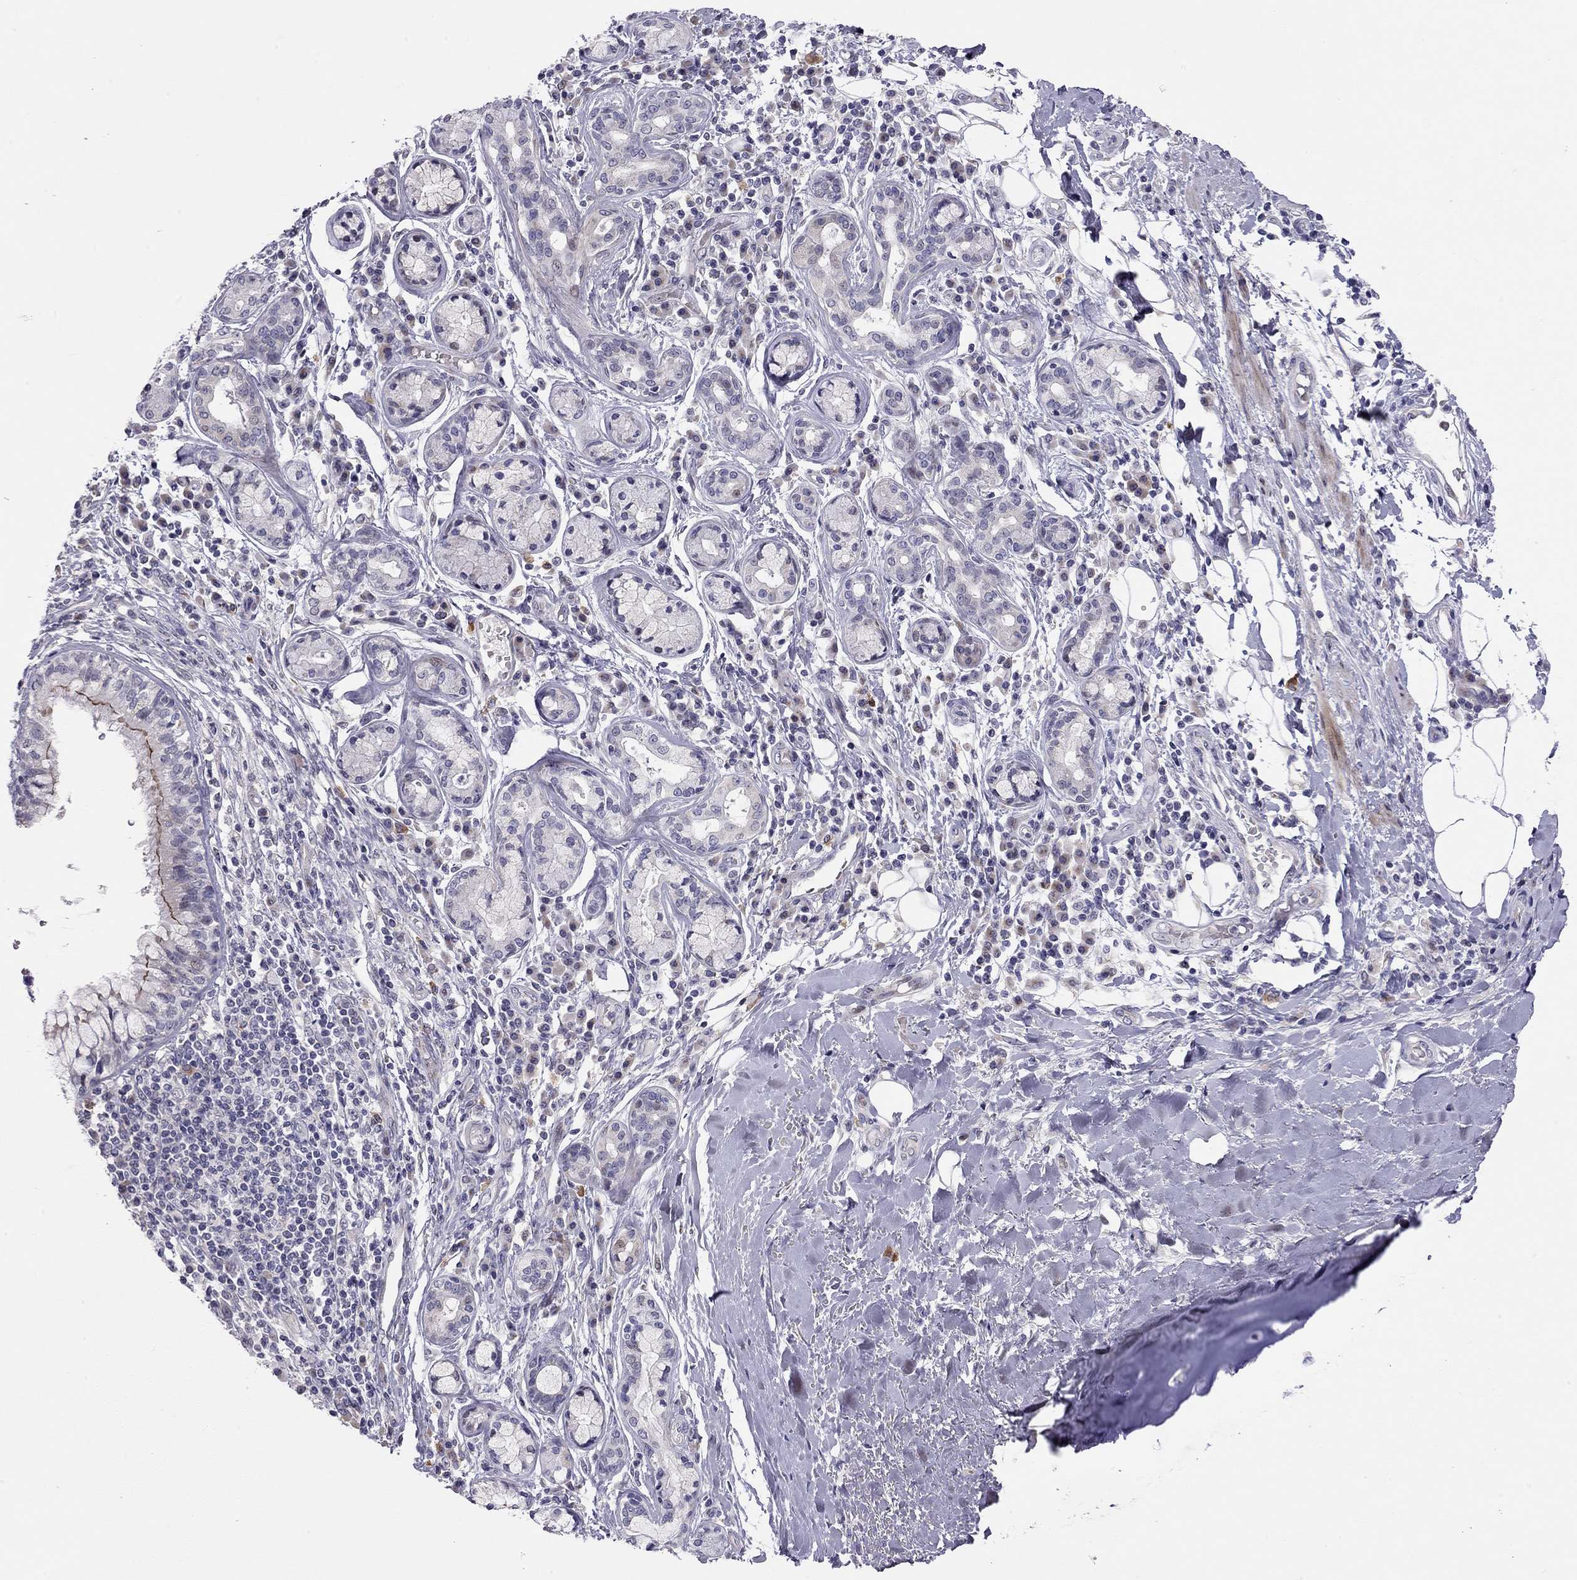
{"staining": {"intensity": "strong", "quantity": "25%-75%", "location": "cytoplasmic/membranous"}, "tissue": "bronchus", "cell_type": "Respiratory epithelial cells", "image_type": "normal", "snomed": [{"axis": "morphology", "description": "Normal tissue, NOS"}, {"axis": "morphology", "description": "Squamous cell carcinoma, NOS"}, {"axis": "topography", "description": "Bronchus"}, {"axis": "topography", "description": "Lung"}], "caption": "A high-resolution image shows IHC staining of benign bronchus, which displays strong cytoplasmic/membranous expression in about 25%-75% of respiratory epithelial cells.", "gene": "C8orf88", "patient": {"sex": "male", "age": 69}}